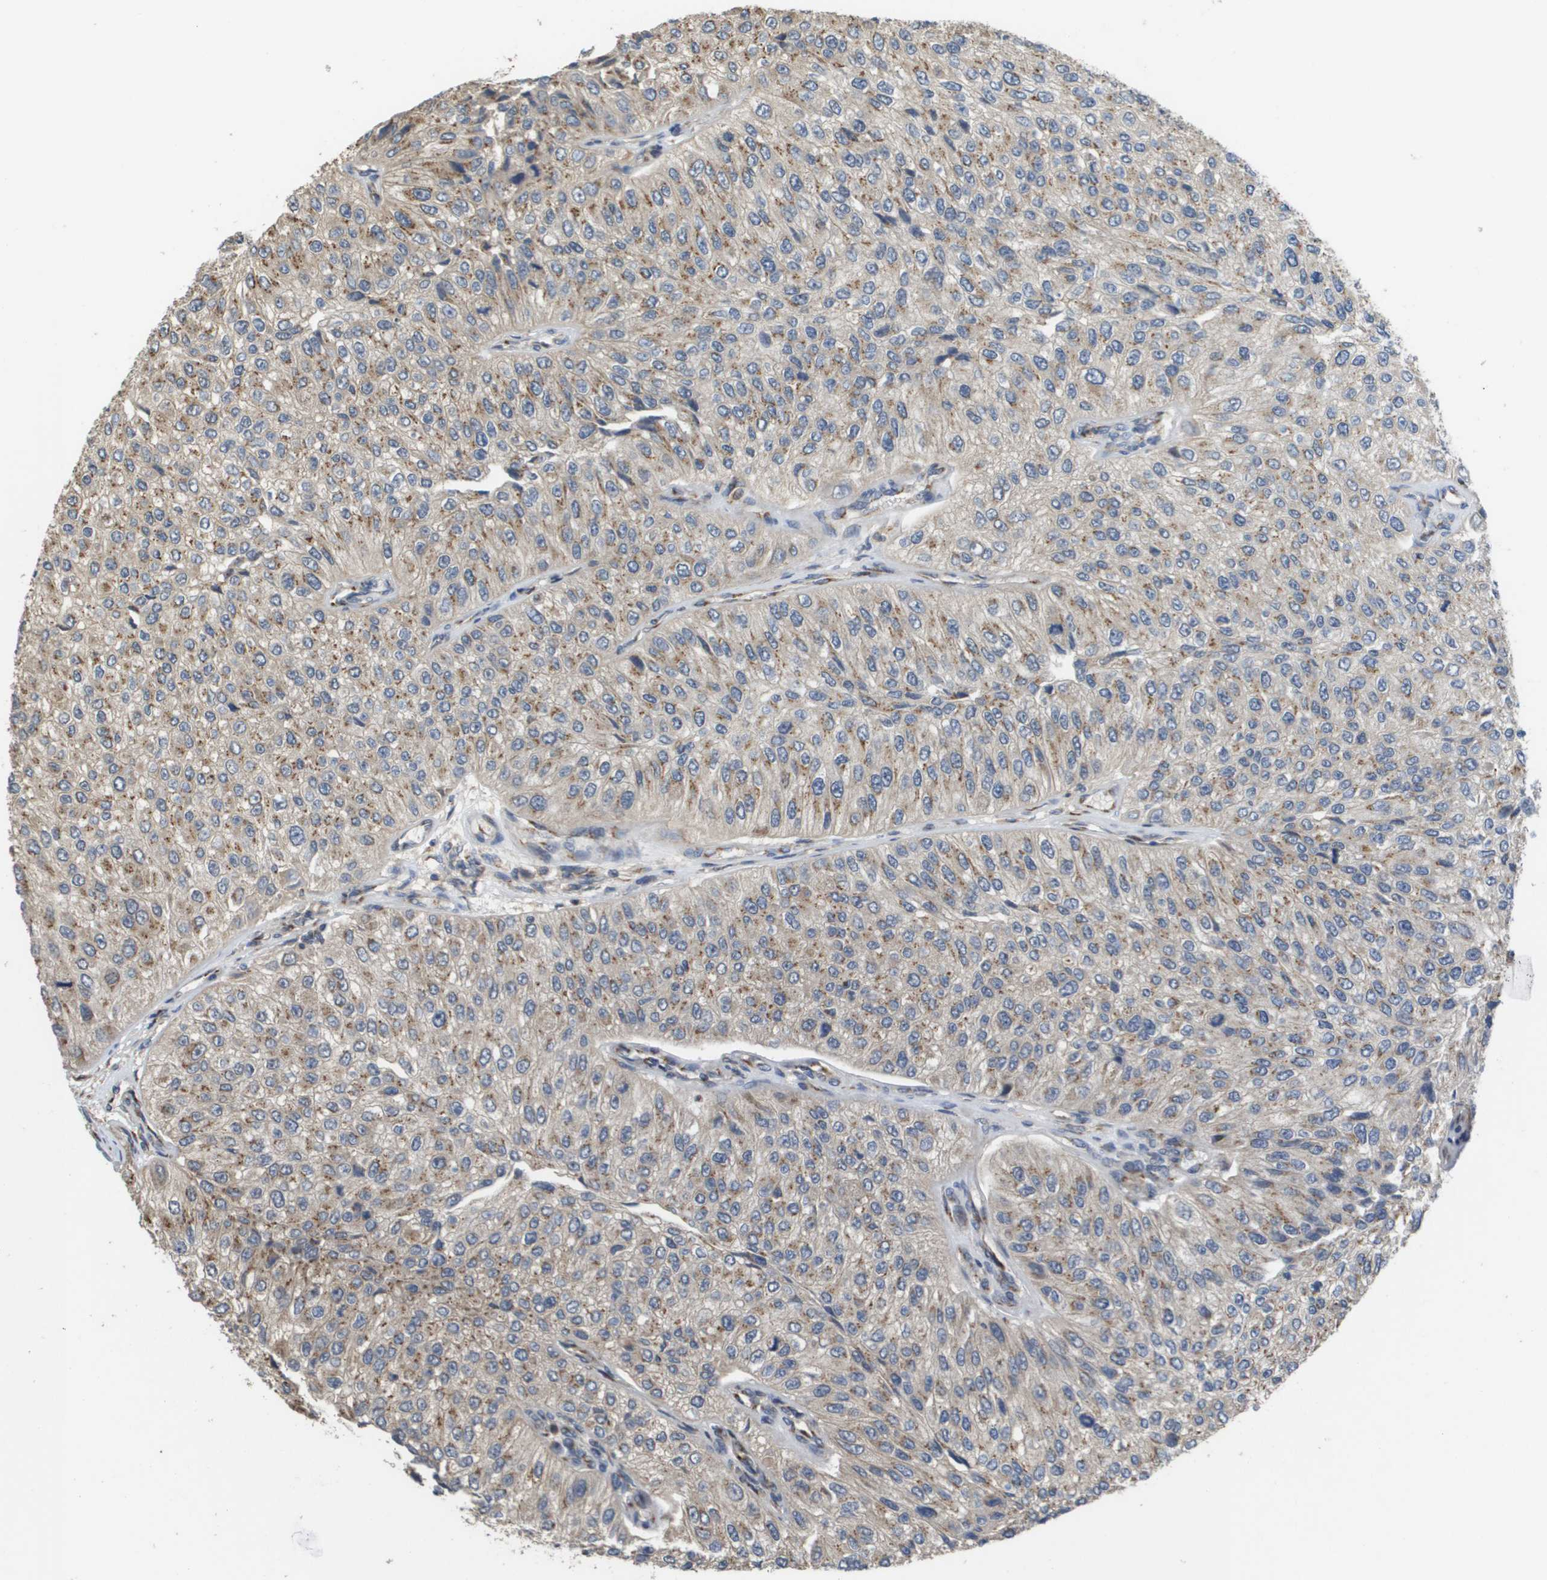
{"staining": {"intensity": "moderate", "quantity": "25%-75%", "location": "cytoplasmic/membranous"}, "tissue": "urothelial cancer", "cell_type": "Tumor cells", "image_type": "cancer", "snomed": [{"axis": "morphology", "description": "Urothelial carcinoma, High grade"}, {"axis": "topography", "description": "Kidney"}, {"axis": "topography", "description": "Urinary bladder"}], "caption": "High-grade urothelial carcinoma stained for a protein exhibits moderate cytoplasmic/membranous positivity in tumor cells.", "gene": "PCK1", "patient": {"sex": "male", "age": 77}}